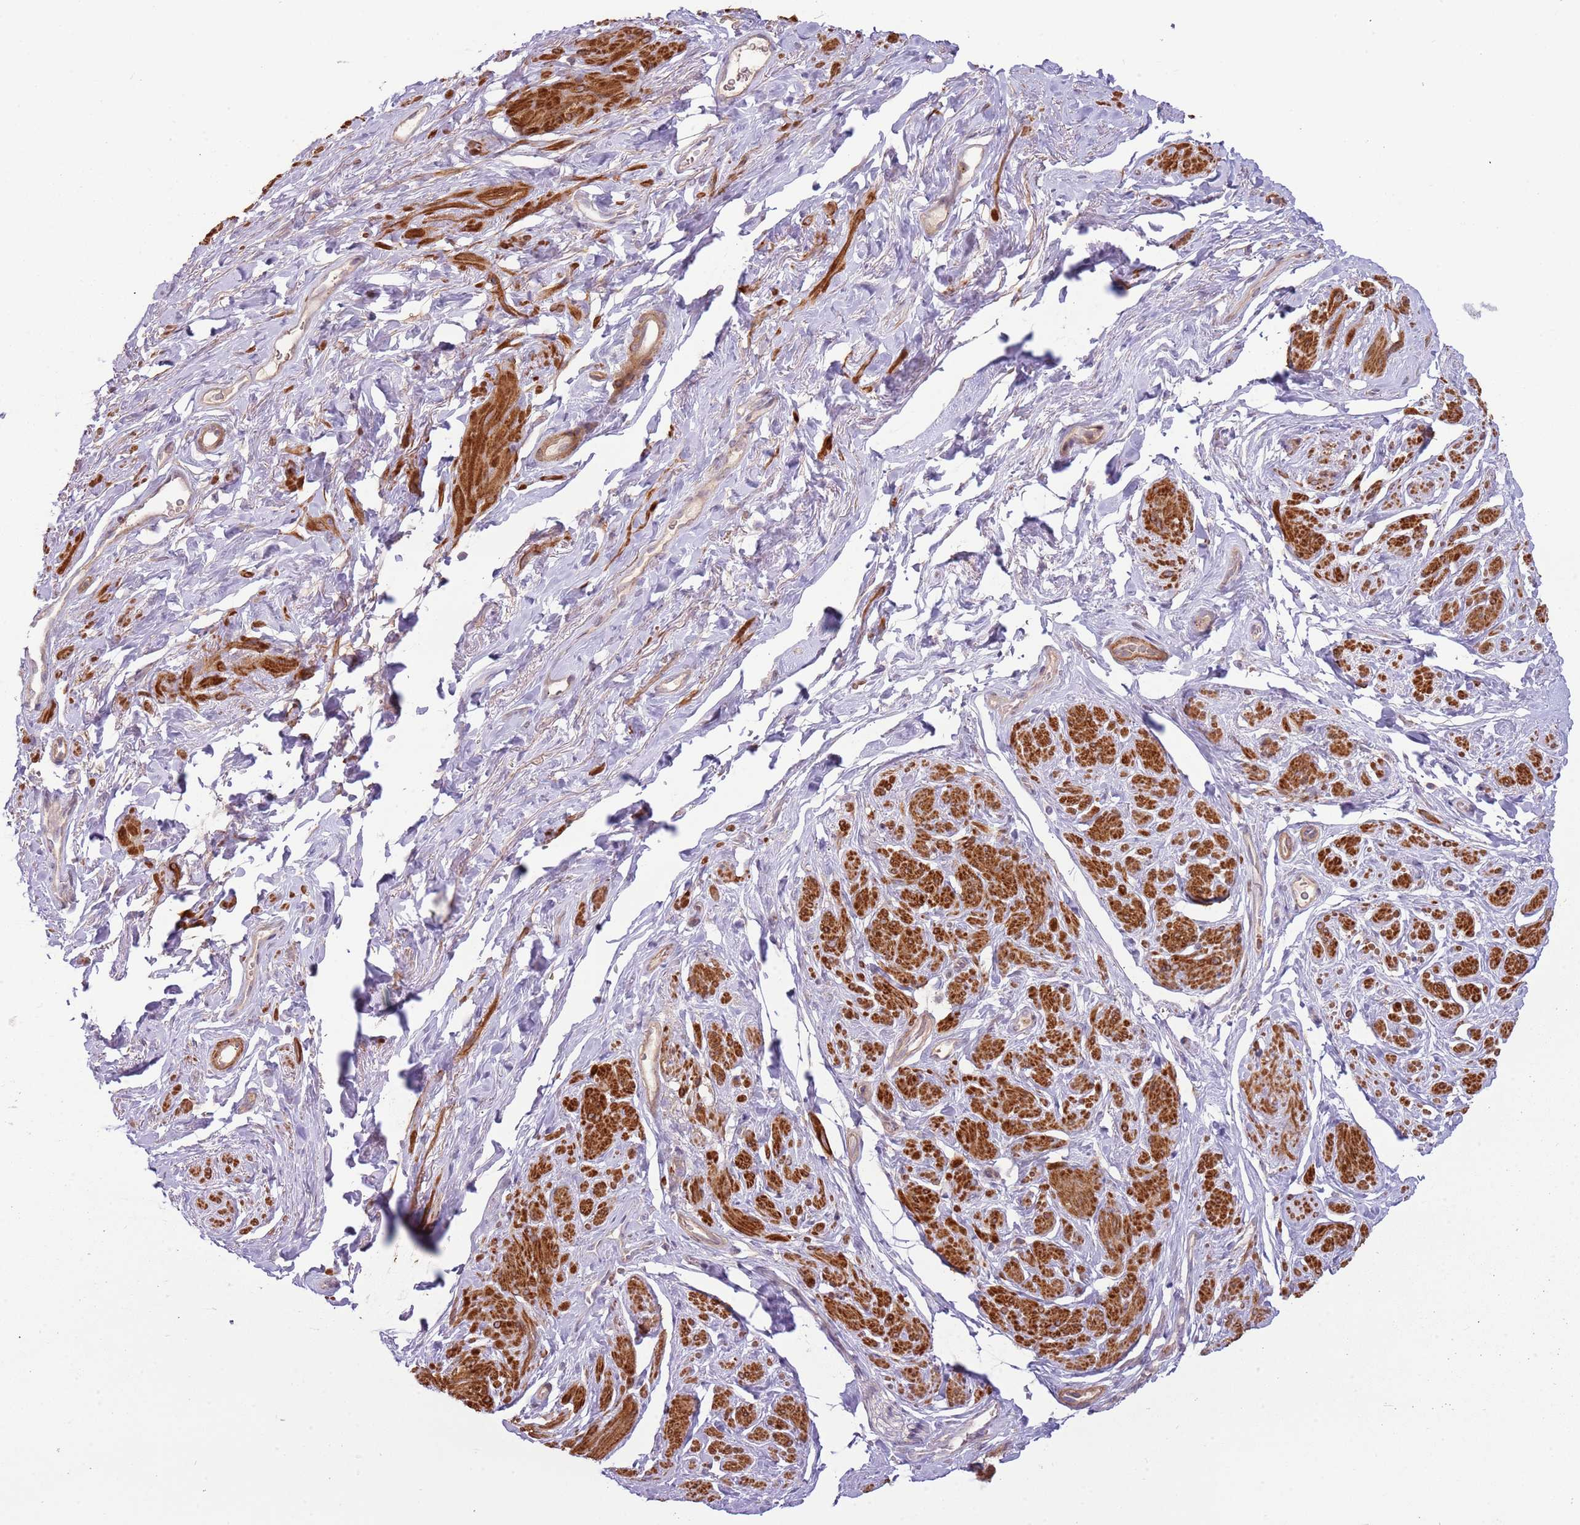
{"staining": {"intensity": "strong", "quantity": "25%-75%", "location": "cytoplasmic/membranous"}, "tissue": "smooth muscle", "cell_type": "Smooth muscle cells", "image_type": "normal", "snomed": [{"axis": "morphology", "description": "Normal tissue, NOS"}, {"axis": "topography", "description": "Smooth muscle"}, {"axis": "topography", "description": "Peripheral nerve tissue"}], "caption": "Smooth muscle stained with IHC reveals strong cytoplasmic/membranous positivity in about 25%-75% of smooth muscle cells.", "gene": "DTD2", "patient": {"sex": "male", "age": 69}}